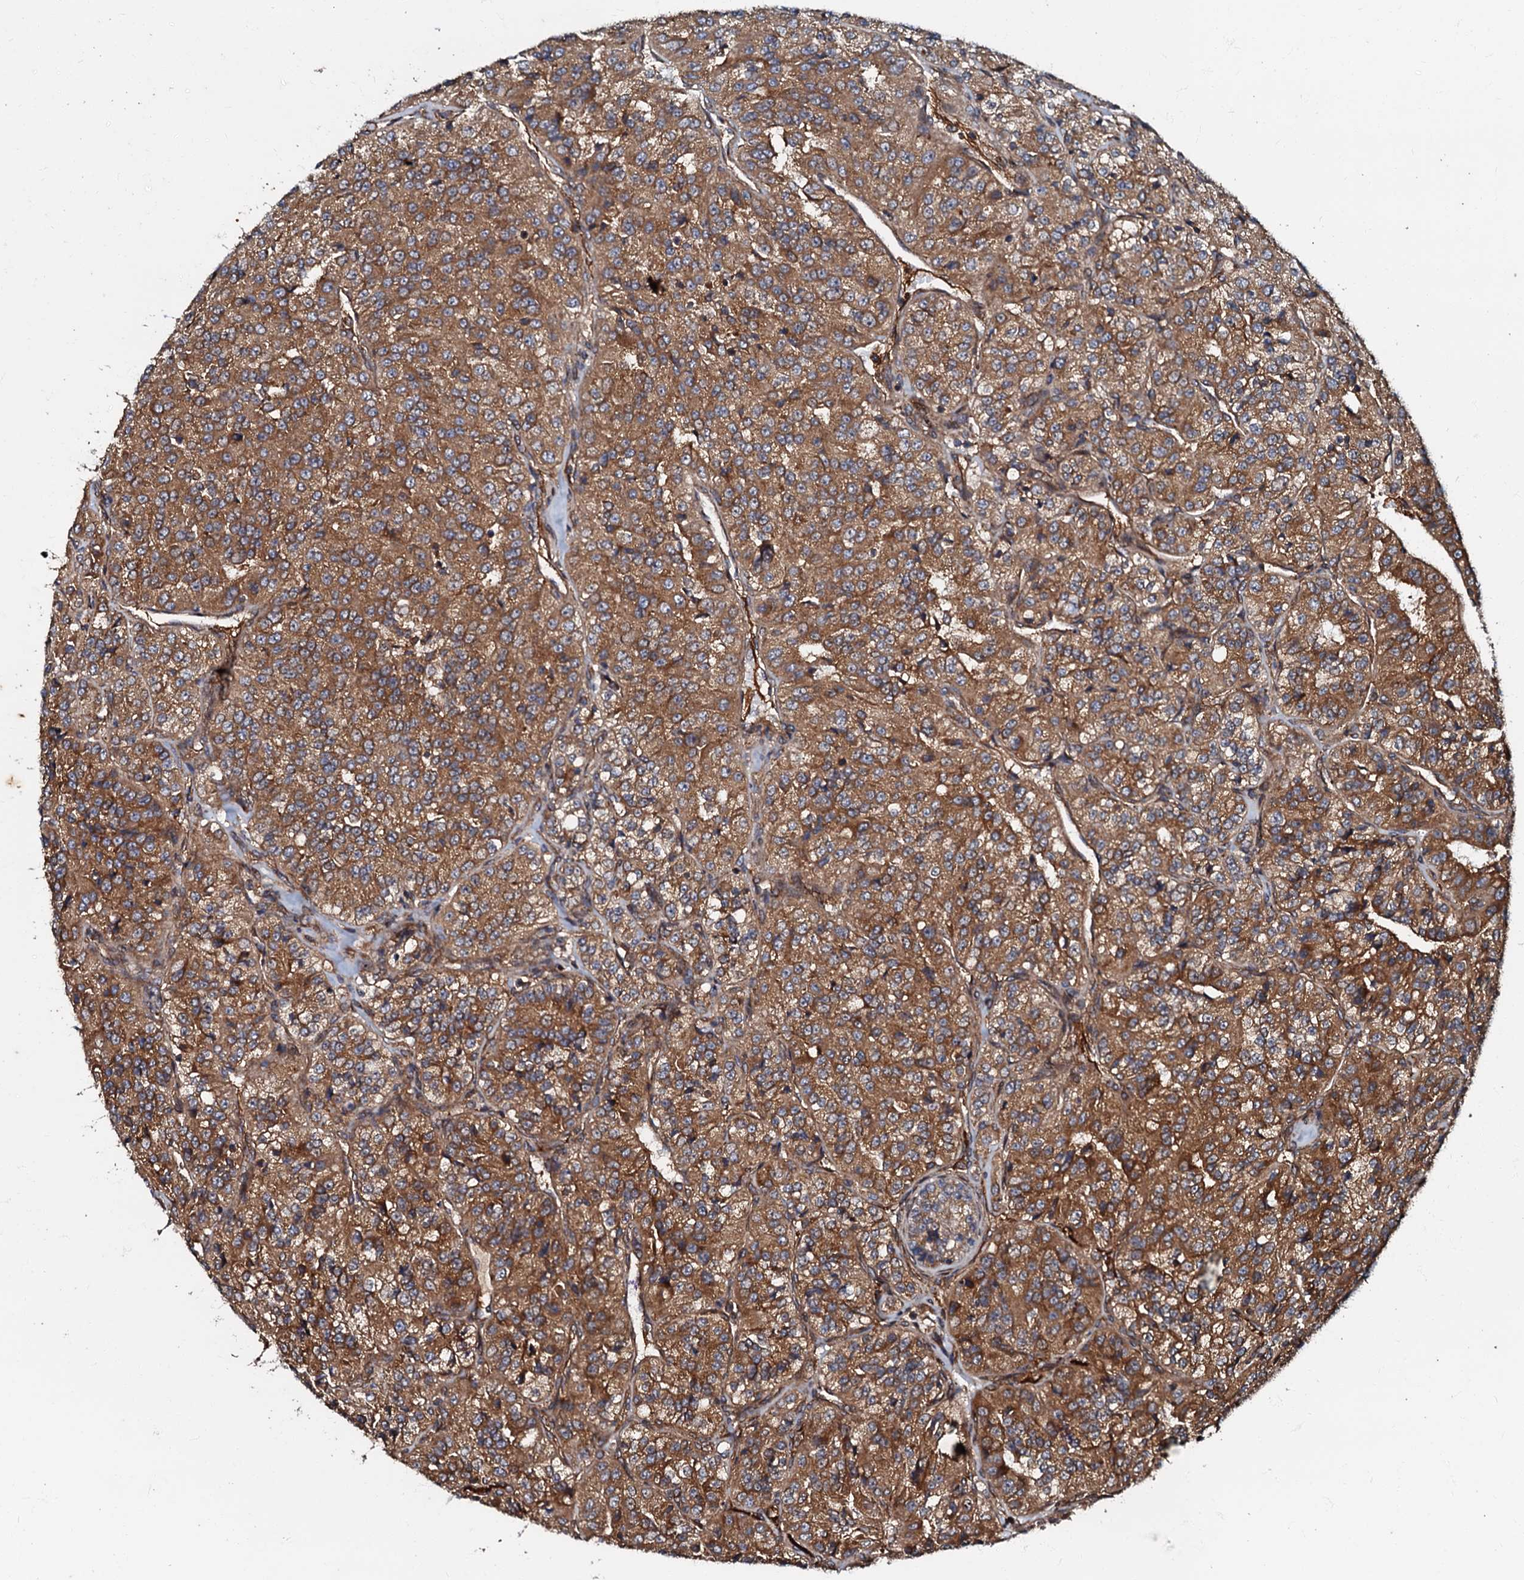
{"staining": {"intensity": "moderate", "quantity": ">75%", "location": "cytoplasmic/membranous"}, "tissue": "renal cancer", "cell_type": "Tumor cells", "image_type": "cancer", "snomed": [{"axis": "morphology", "description": "Adenocarcinoma, NOS"}, {"axis": "topography", "description": "Kidney"}], "caption": "Immunohistochemistry micrograph of neoplastic tissue: human adenocarcinoma (renal) stained using immunohistochemistry demonstrates medium levels of moderate protein expression localized specifically in the cytoplasmic/membranous of tumor cells, appearing as a cytoplasmic/membranous brown color.", "gene": "BLOC1S6", "patient": {"sex": "female", "age": 63}}